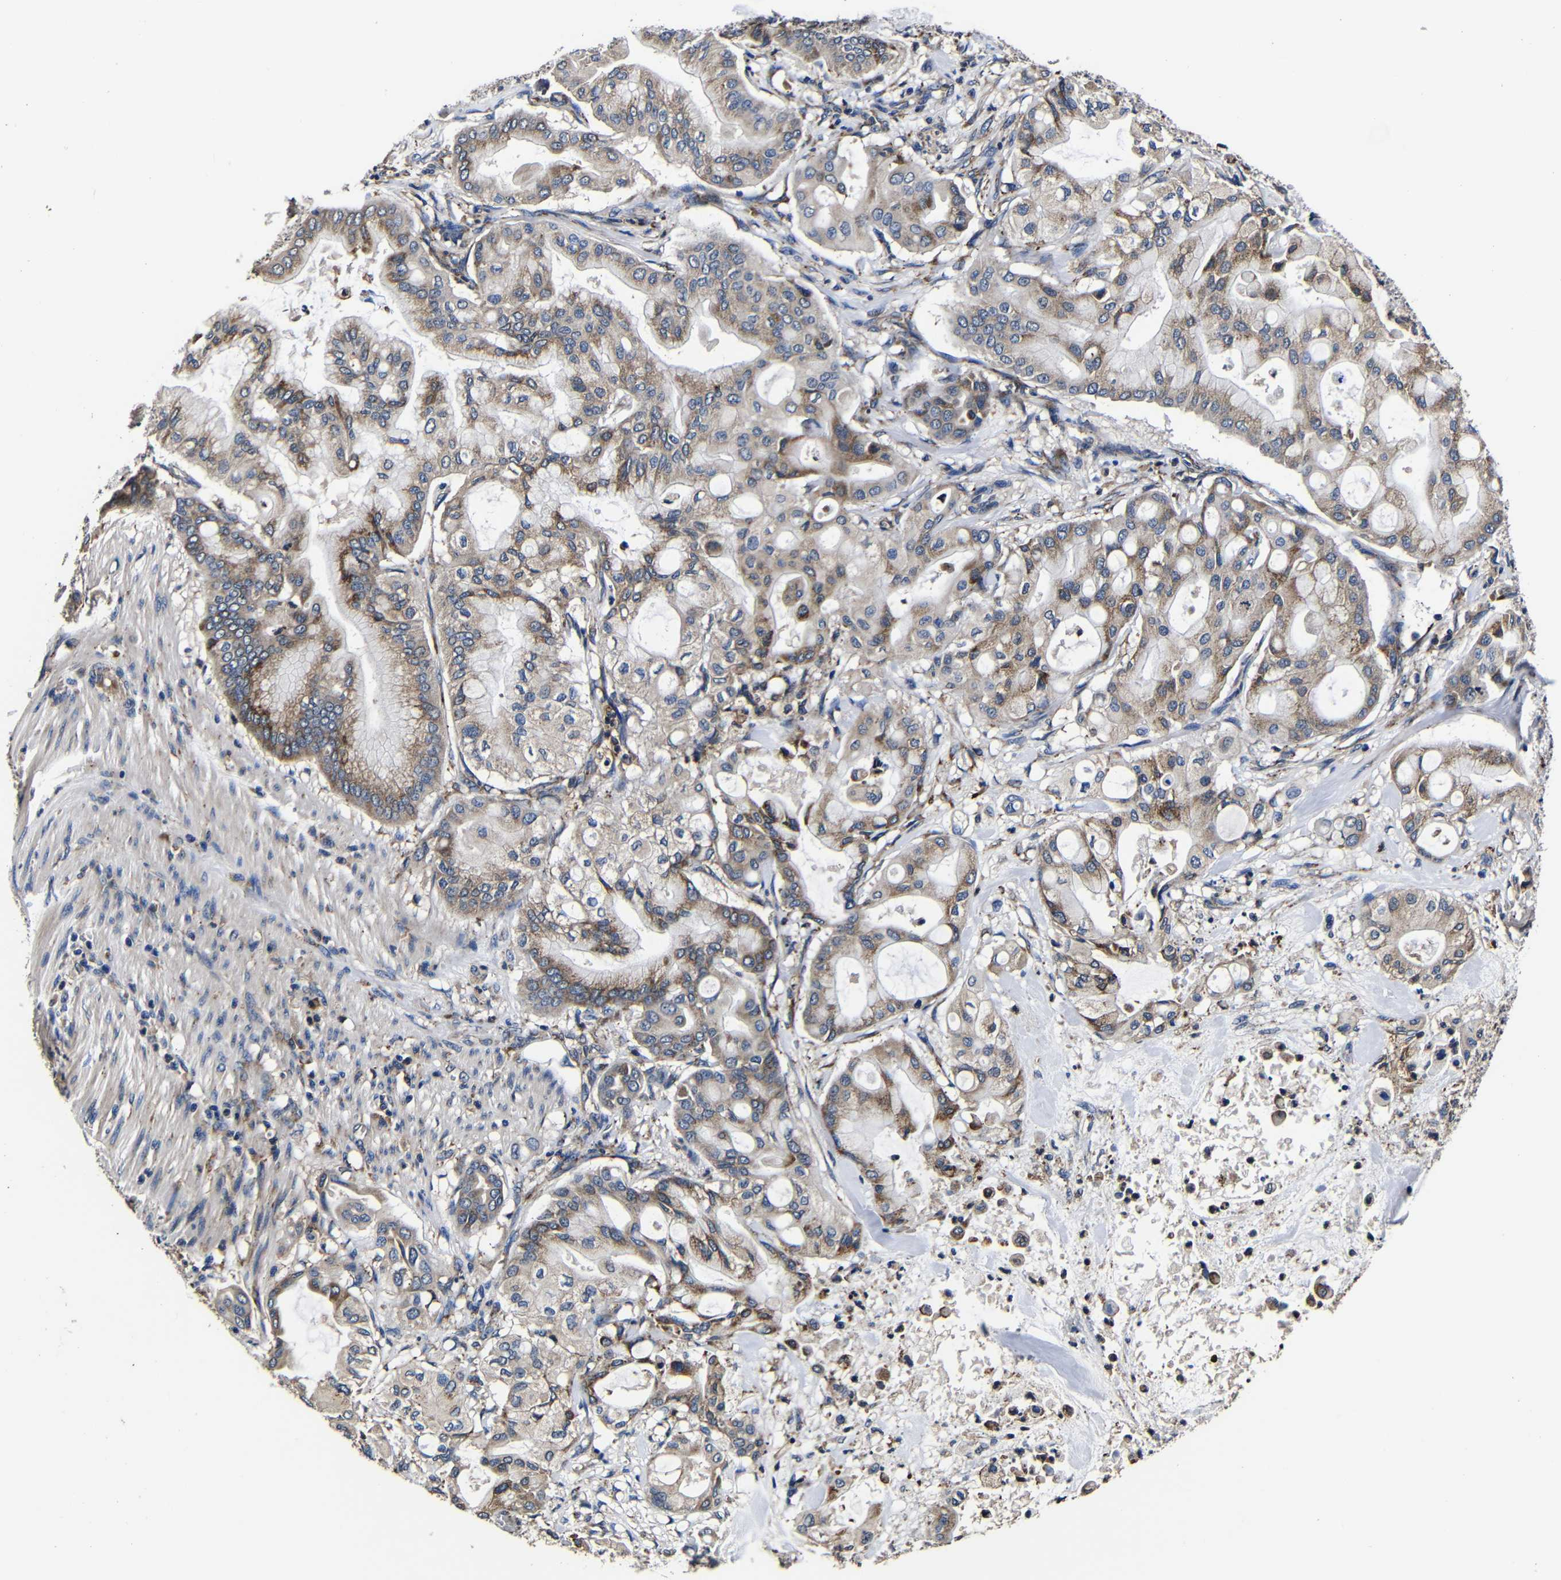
{"staining": {"intensity": "moderate", "quantity": ">75%", "location": "cytoplasmic/membranous"}, "tissue": "pancreatic cancer", "cell_type": "Tumor cells", "image_type": "cancer", "snomed": [{"axis": "morphology", "description": "Adenocarcinoma, NOS"}, {"axis": "morphology", "description": "Adenocarcinoma, metastatic, NOS"}, {"axis": "topography", "description": "Lymph node"}, {"axis": "topography", "description": "Pancreas"}, {"axis": "topography", "description": "Duodenum"}], "caption": "DAB (3,3'-diaminobenzidine) immunohistochemical staining of pancreatic cancer demonstrates moderate cytoplasmic/membranous protein expression in about >75% of tumor cells. The staining was performed using DAB to visualize the protein expression in brown, while the nuclei were stained in blue with hematoxylin (Magnification: 20x).", "gene": "SCN9A", "patient": {"sex": "female", "age": 64}}